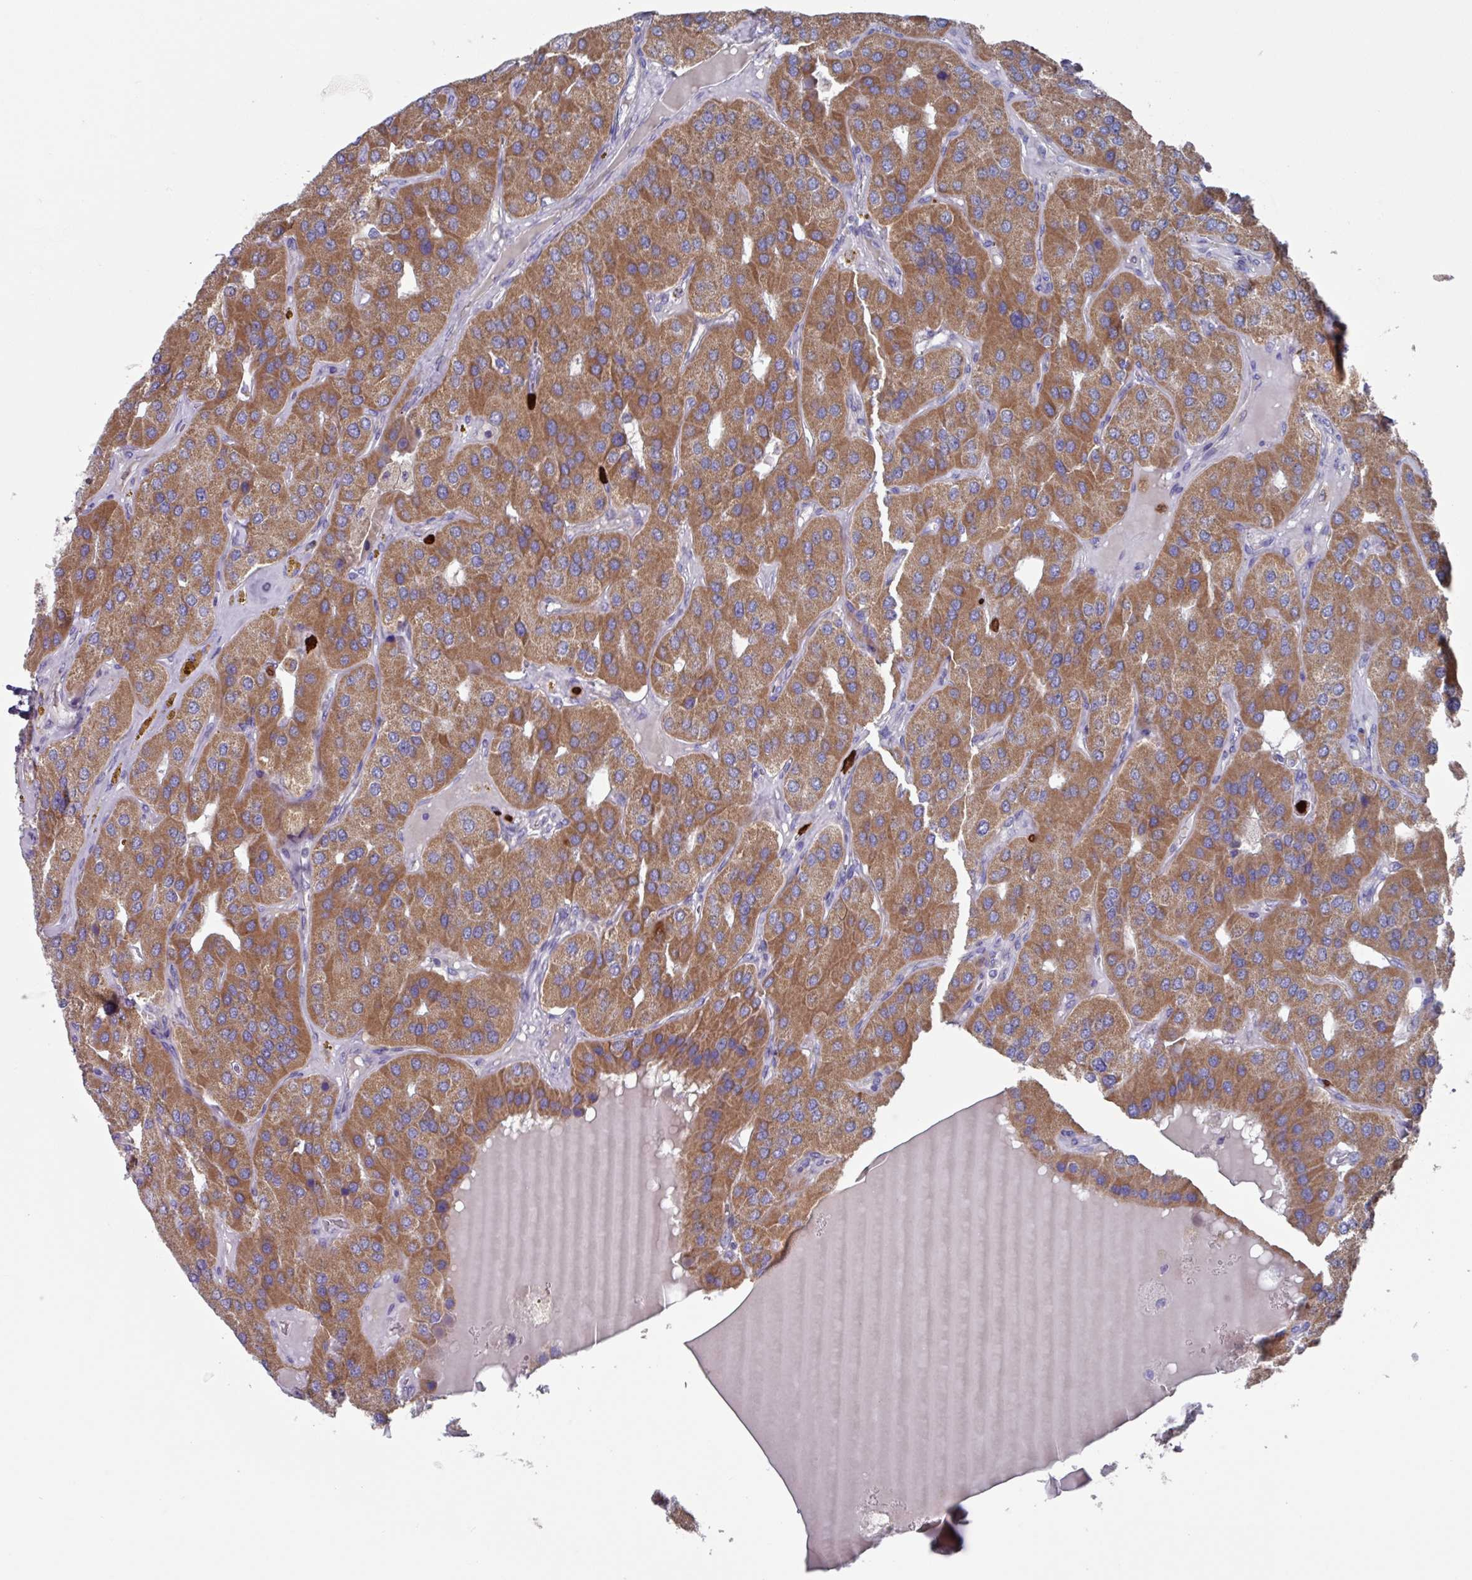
{"staining": {"intensity": "moderate", "quantity": ">75%", "location": "cytoplasmic/membranous"}, "tissue": "parathyroid gland", "cell_type": "Glandular cells", "image_type": "normal", "snomed": [{"axis": "morphology", "description": "Normal tissue, NOS"}, {"axis": "morphology", "description": "Adenoma, NOS"}, {"axis": "topography", "description": "Parathyroid gland"}], "caption": "DAB immunohistochemical staining of normal human parathyroid gland exhibits moderate cytoplasmic/membranous protein expression in about >75% of glandular cells.", "gene": "UQCC2", "patient": {"sex": "female", "age": 86}}